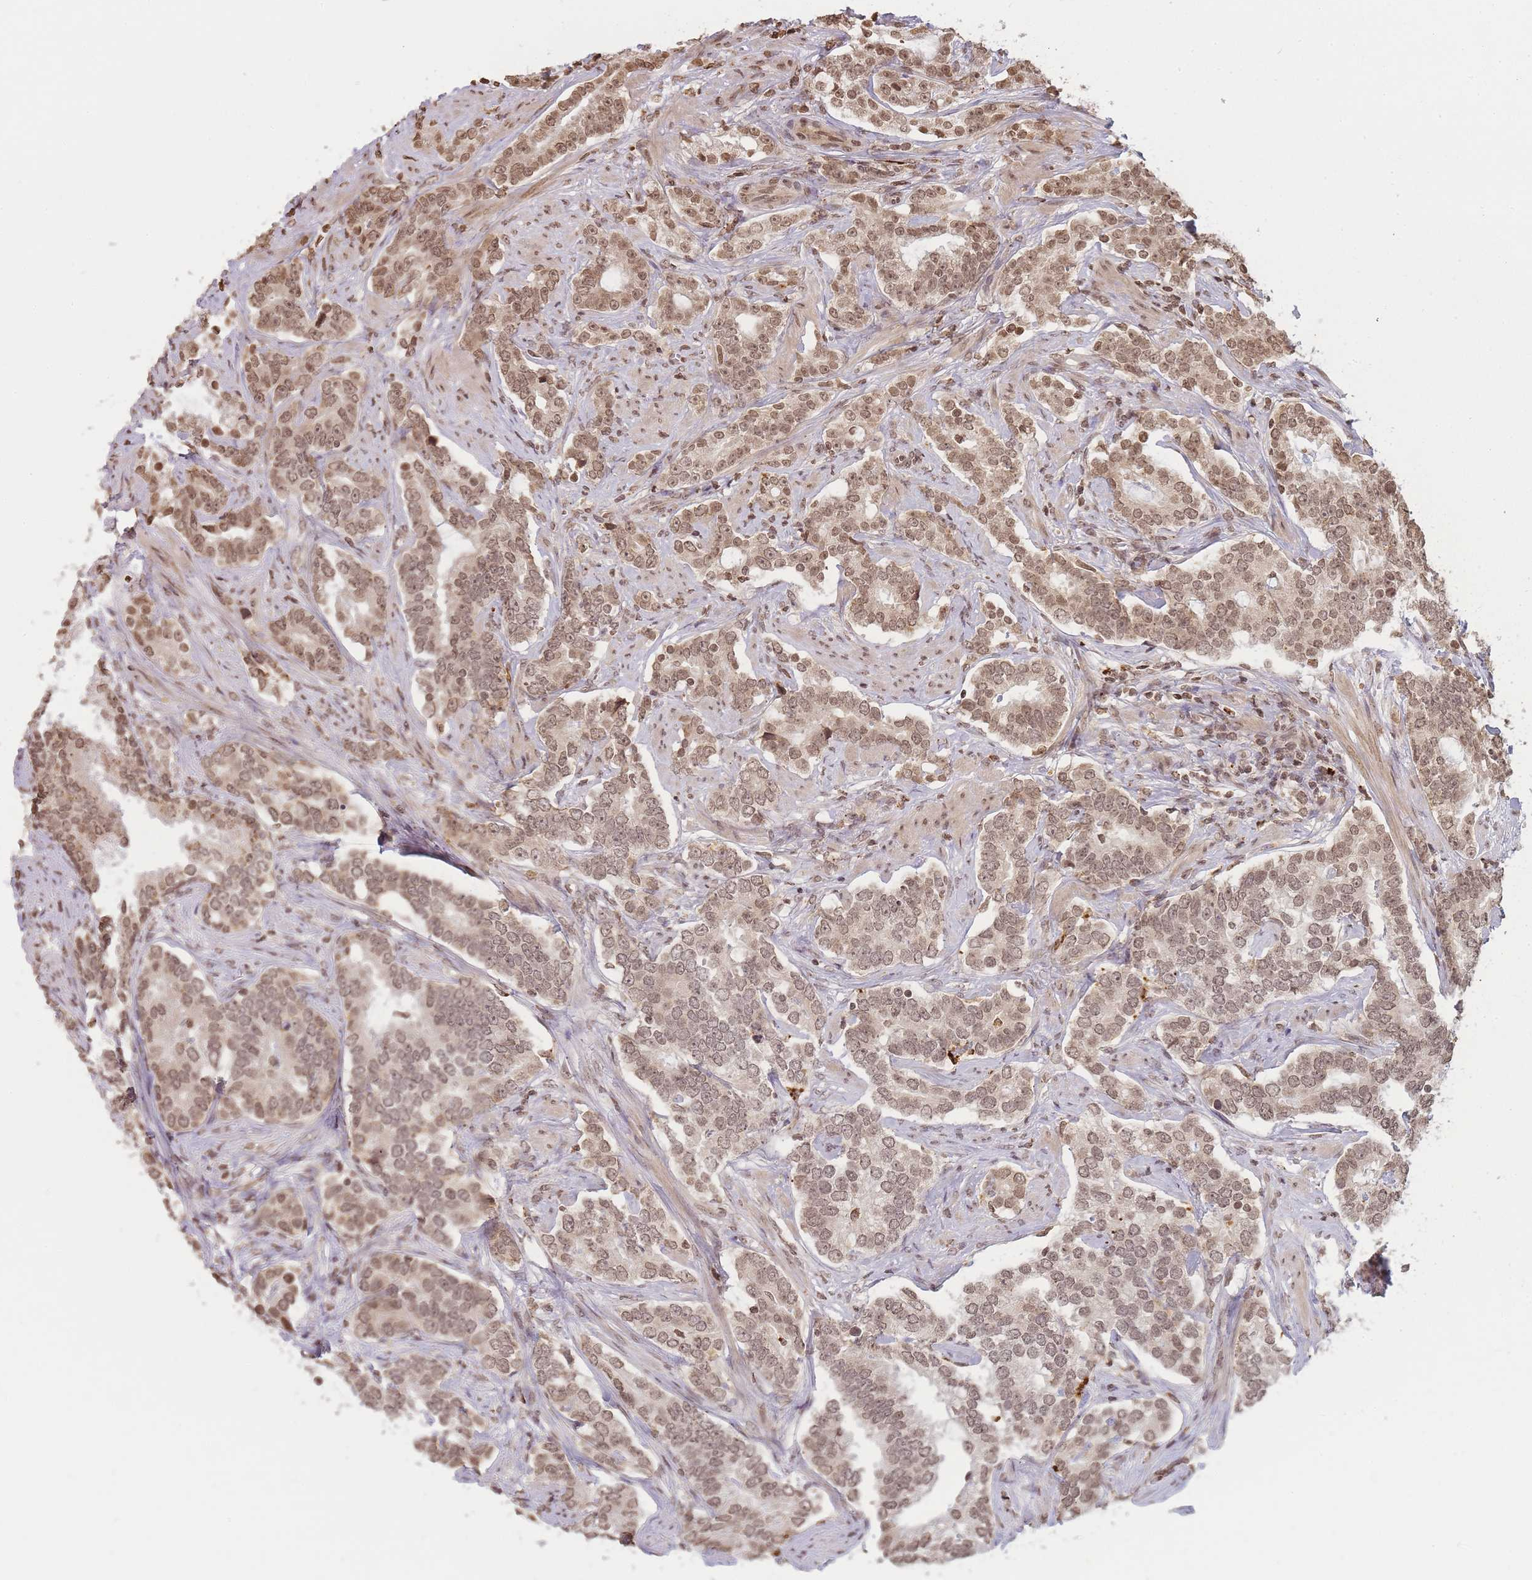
{"staining": {"intensity": "moderate", "quantity": ">75%", "location": "cytoplasmic/membranous,nuclear"}, "tissue": "prostate cancer", "cell_type": "Tumor cells", "image_type": "cancer", "snomed": [{"axis": "morphology", "description": "Adenocarcinoma, High grade"}, {"axis": "topography", "description": "Prostate"}], "caption": "Prostate cancer stained for a protein (brown) displays moderate cytoplasmic/membranous and nuclear positive positivity in approximately >75% of tumor cells.", "gene": "WWTR1", "patient": {"sex": "male", "age": 64}}